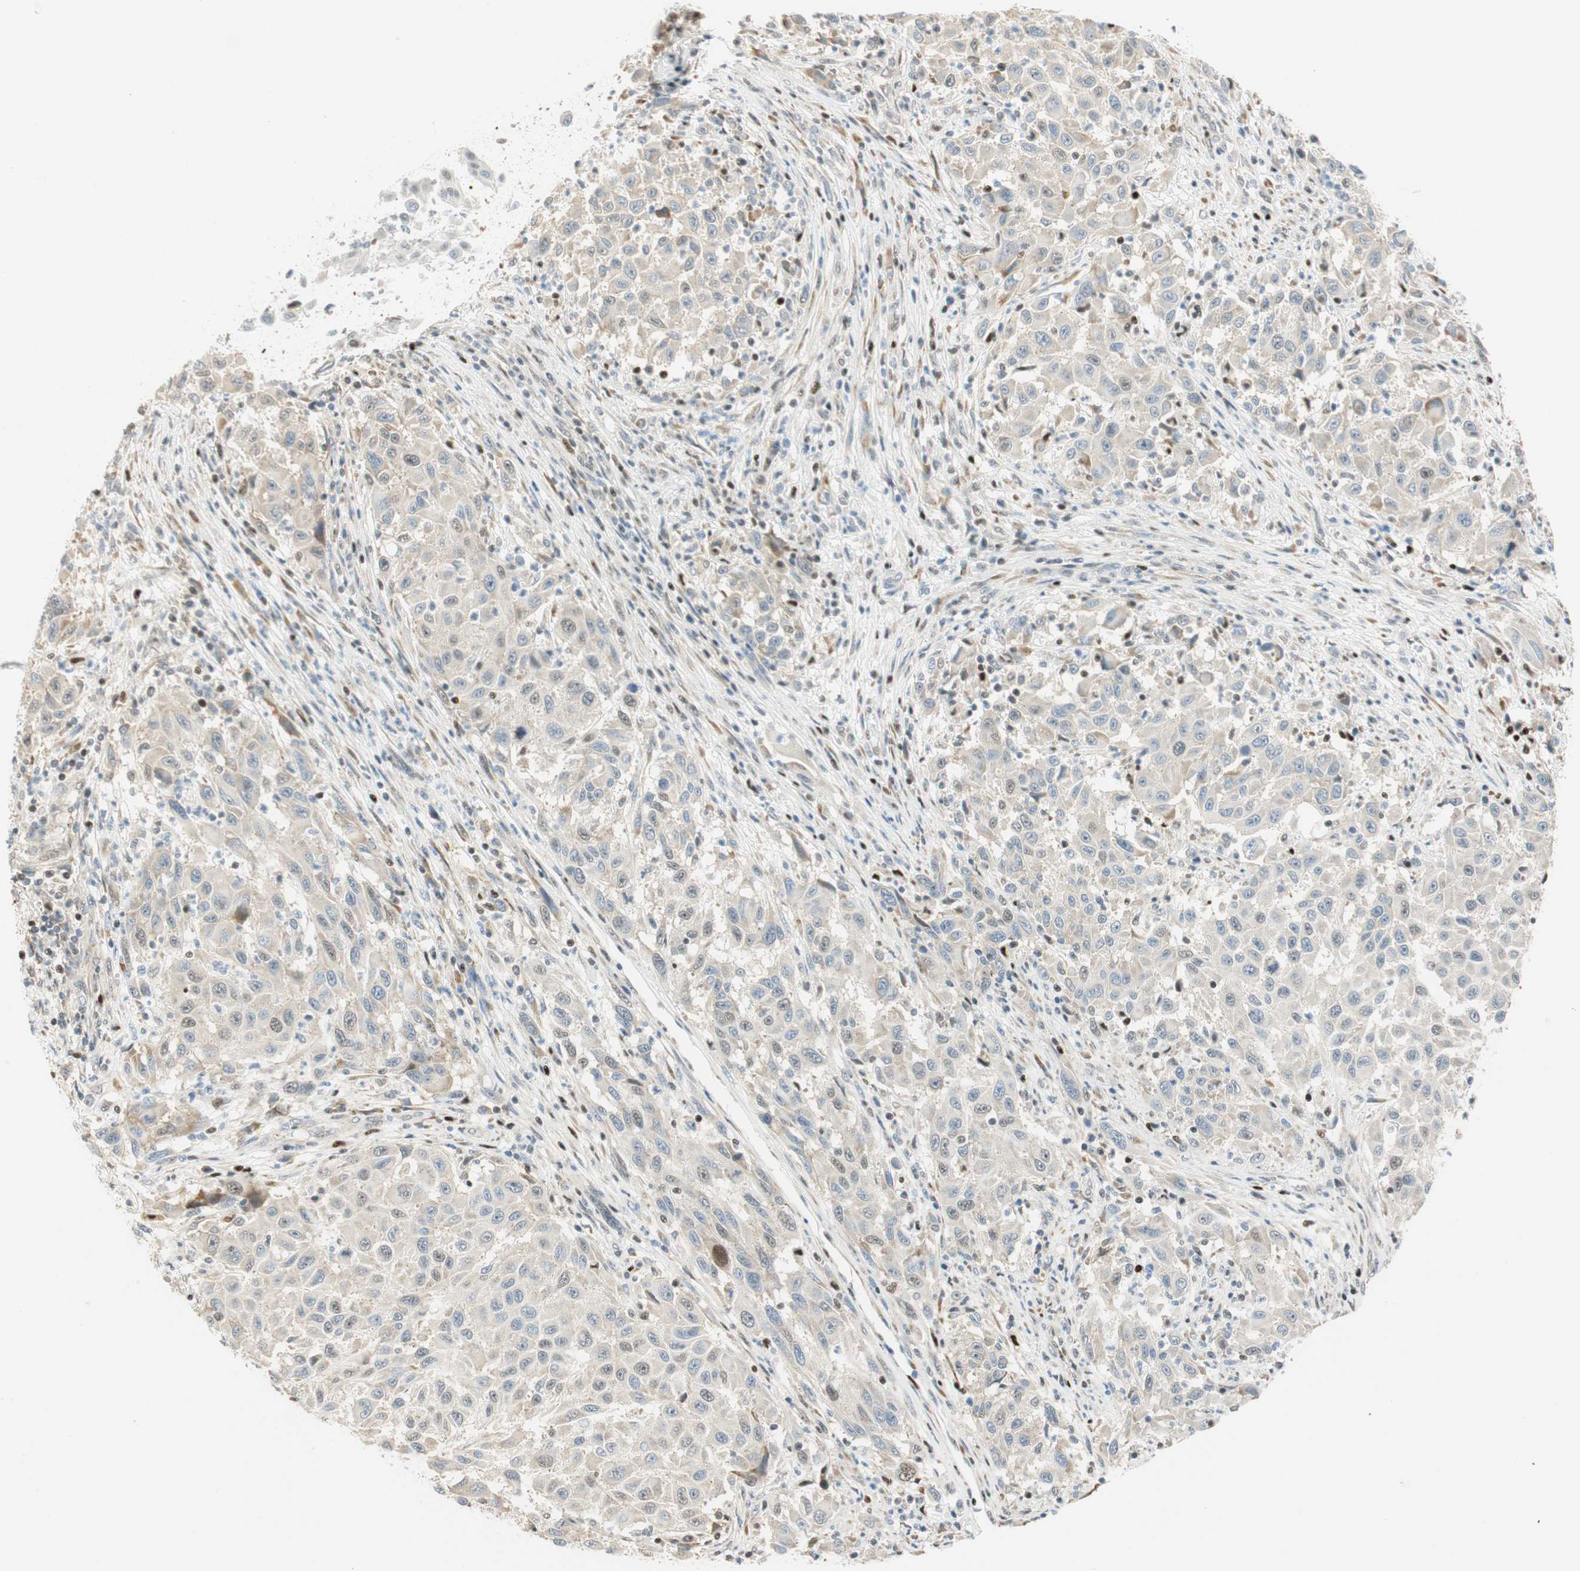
{"staining": {"intensity": "weak", "quantity": "<25%", "location": "cytoplasmic/membranous"}, "tissue": "melanoma", "cell_type": "Tumor cells", "image_type": "cancer", "snomed": [{"axis": "morphology", "description": "Malignant melanoma, Metastatic site"}, {"axis": "topography", "description": "Lymph node"}], "caption": "Histopathology image shows no protein positivity in tumor cells of malignant melanoma (metastatic site) tissue. The staining was performed using DAB (3,3'-diaminobenzidine) to visualize the protein expression in brown, while the nuclei were stained in blue with hematoxylin (Magnification: 20x).", "gene": "MSX2", "patient": {"sex": "male", "age": 61}}